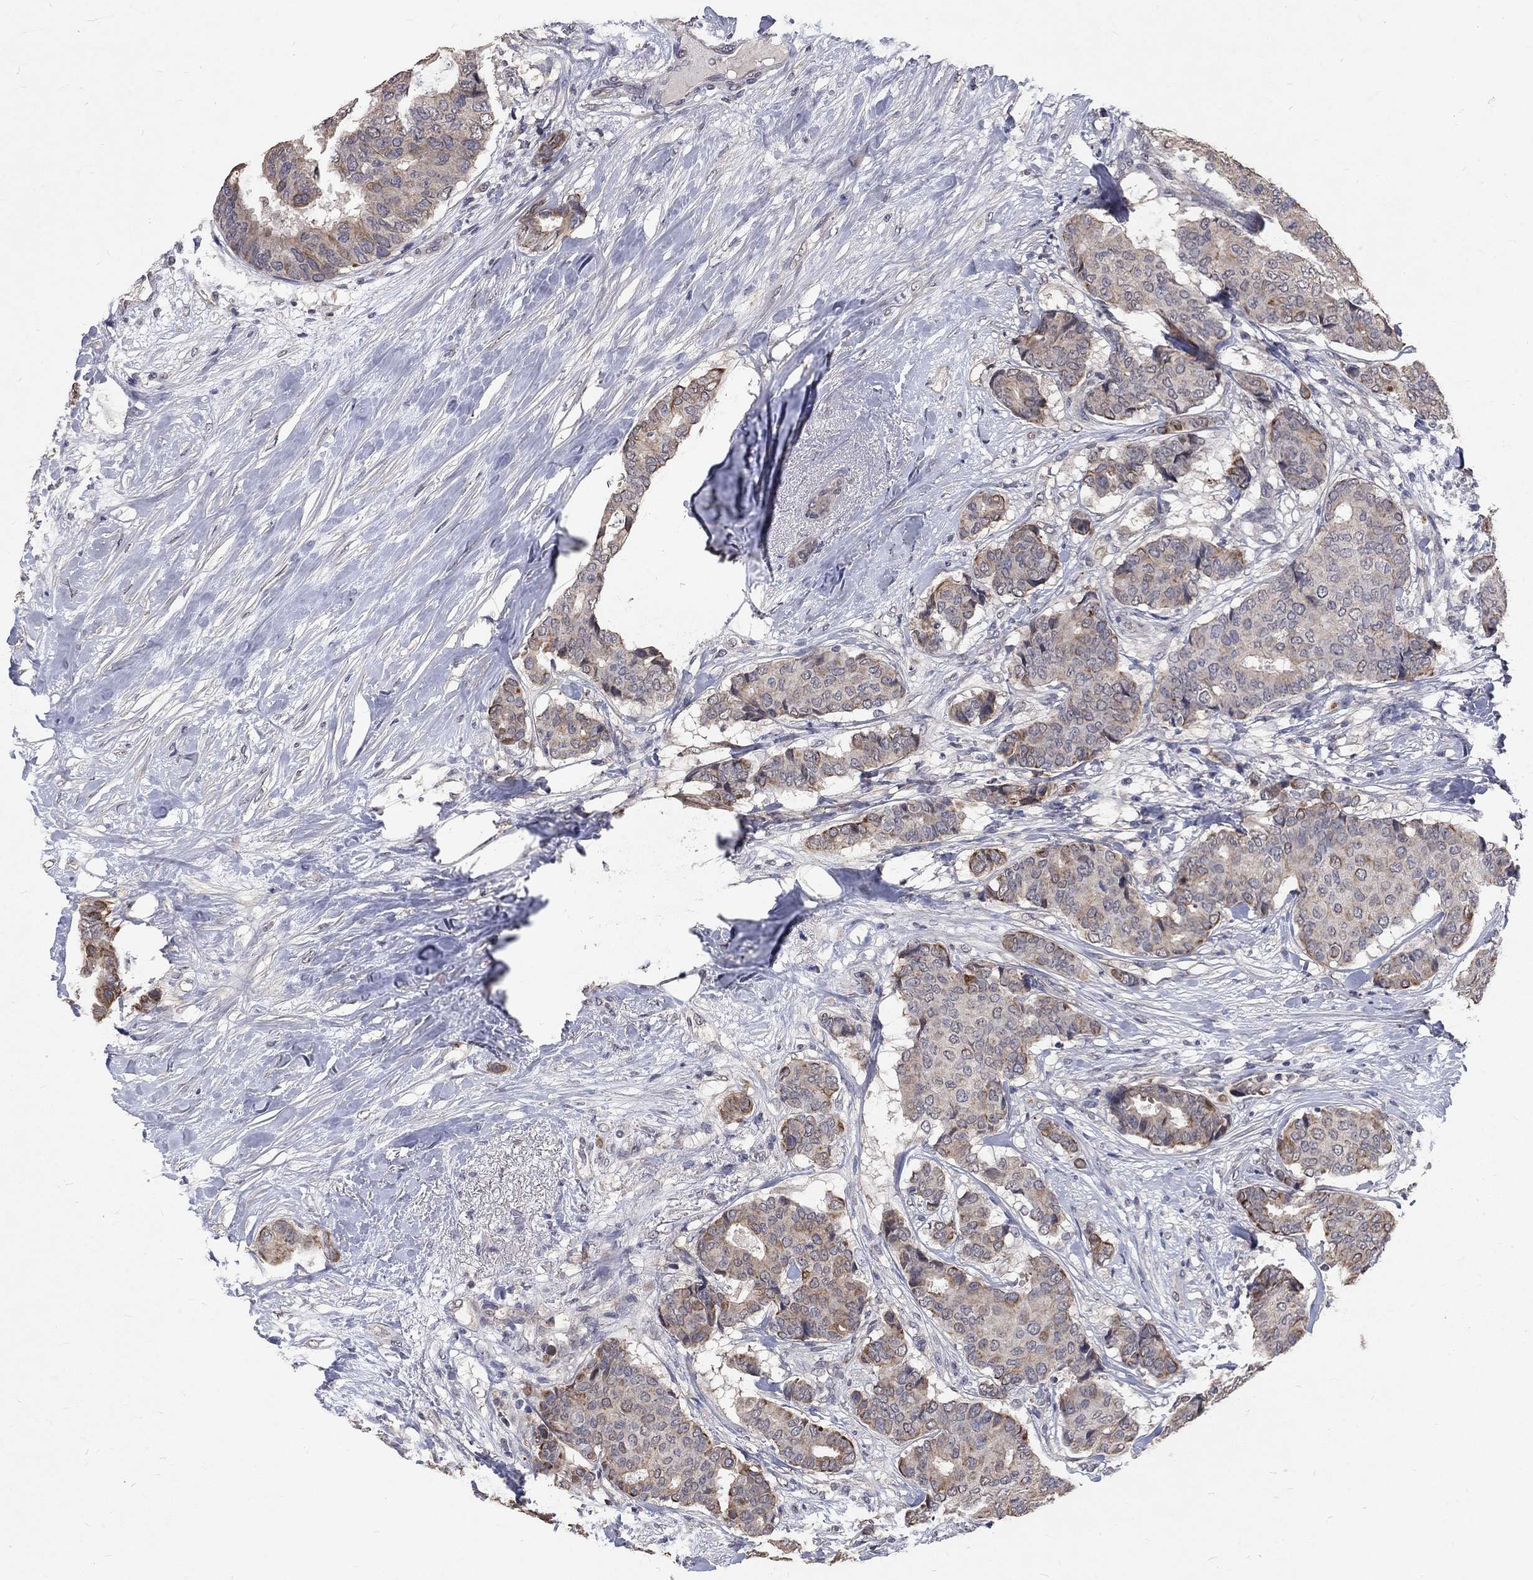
{"staining": {"intensity": "weak", "quantity": ">75%", "location": "cytoplasmic/membranous"}, "tissue": "breast cancer", "cell_type": "Tumor cells", "image_type": "cancer", "snomed": [{"axis": "morphology", "description": "Duct carcinoma"}, {"axis": "topography", "description": "Breast"}], "caption": "A high-resolution image shows immunohistochemistry (IHC) staining of breast cancer, which displays weak cytoplasmic/membranous expression in about >75% of tumor cells. Immunohistochemistry stains the protein of interest in brown and the nuclei are stained blue.", "gene": "CHST5", "patient": {"sex": "female", "age": 75}}